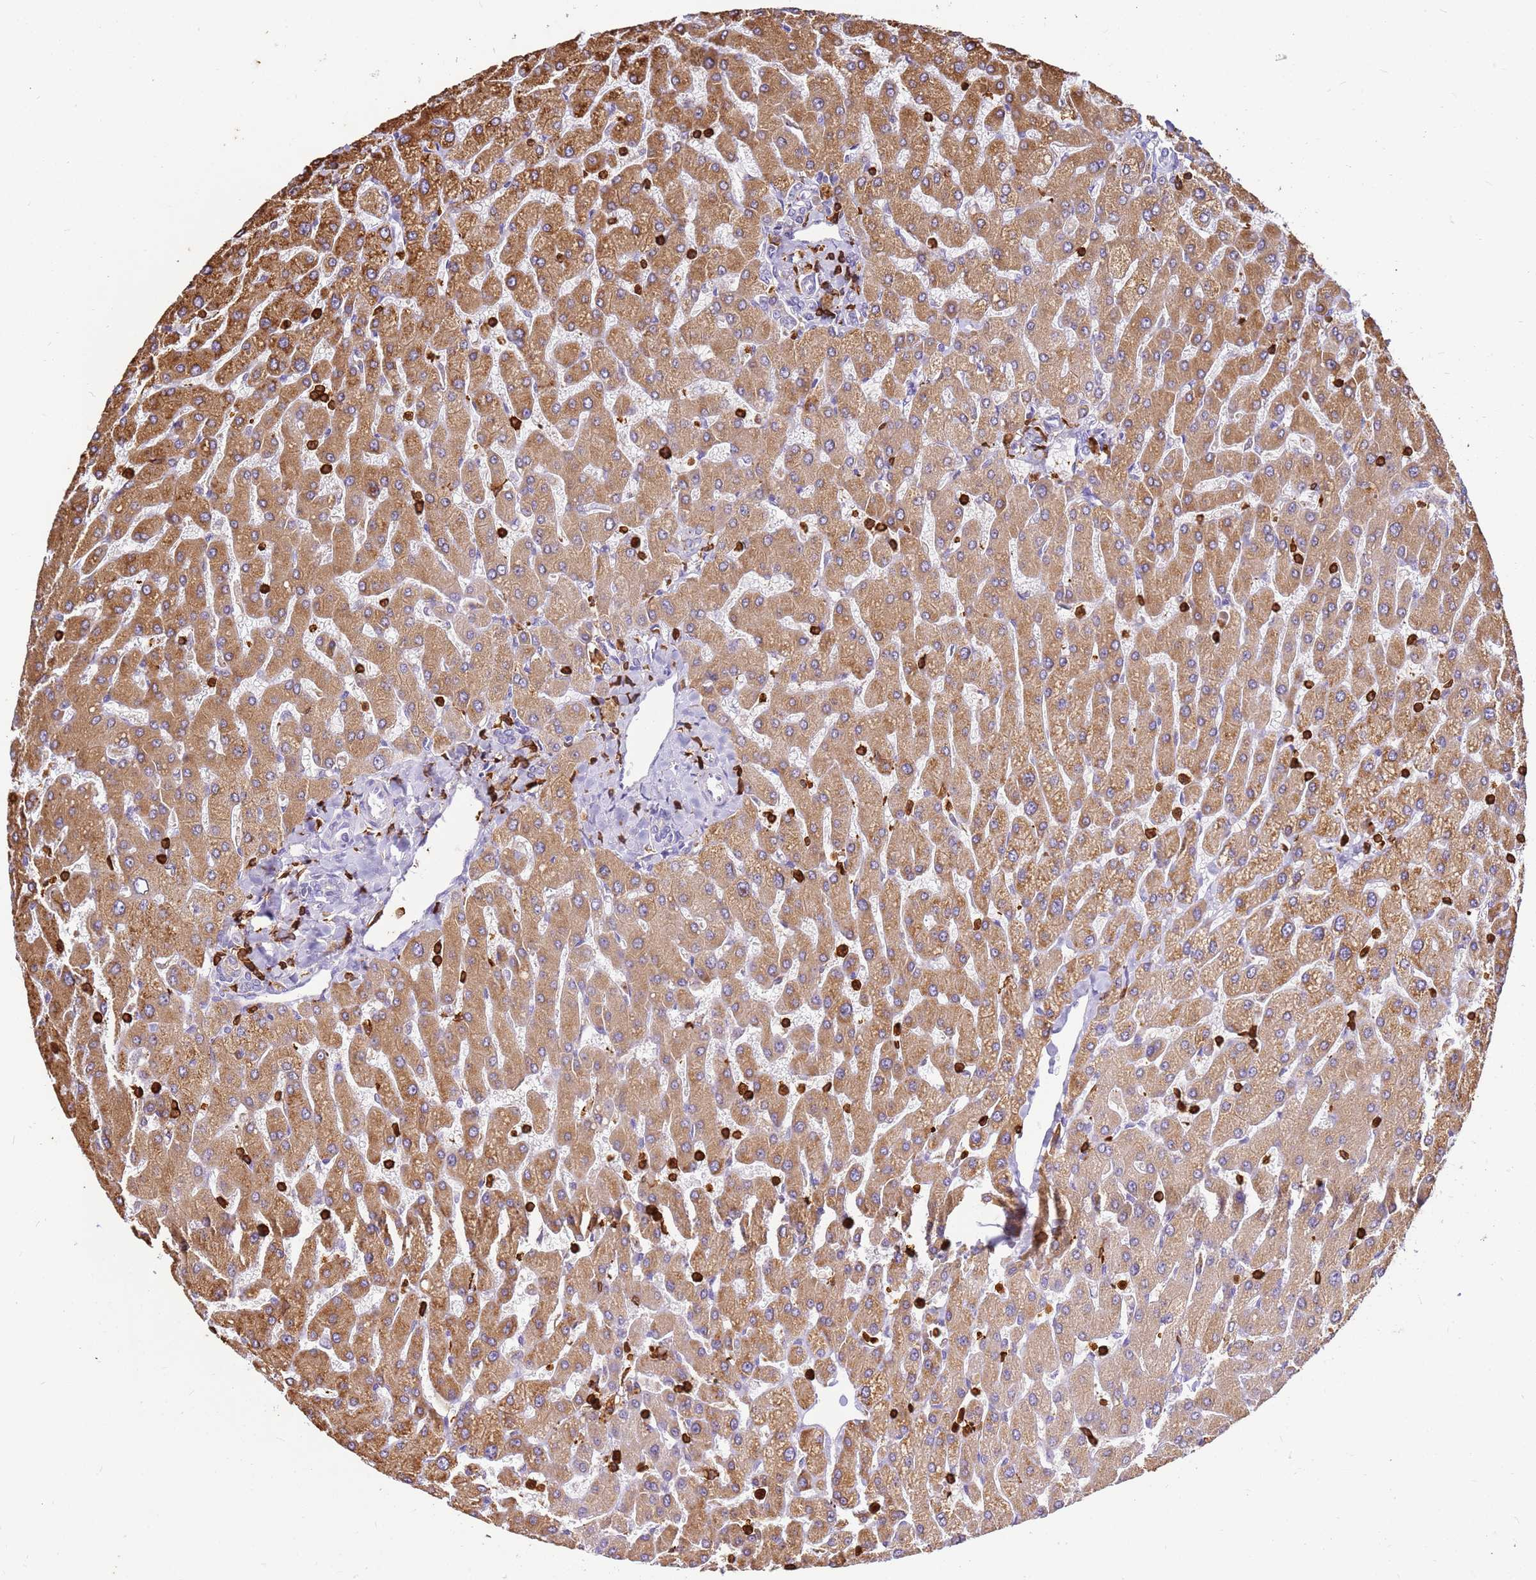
{"staining": {"intensity": "negative", "quantity": "none", "location": "none"}, "tissue": "liver", "cell_type": "Cholangiocytes", "image_type": "normal", "snomed": [{"axis": "morphology", "description": "Normal tissue, NOS"}, {"axis": "topography", "description": "Liver"}], "caption": "This histopathology image is of benign liver stained with immunohistochemistry to label a protein in brown with the nuclei are counter-stained blue. There is no positivity in cholangiocytes.", "gene": "CORO1A", "patient": {"sex": "male", "age": 55}}